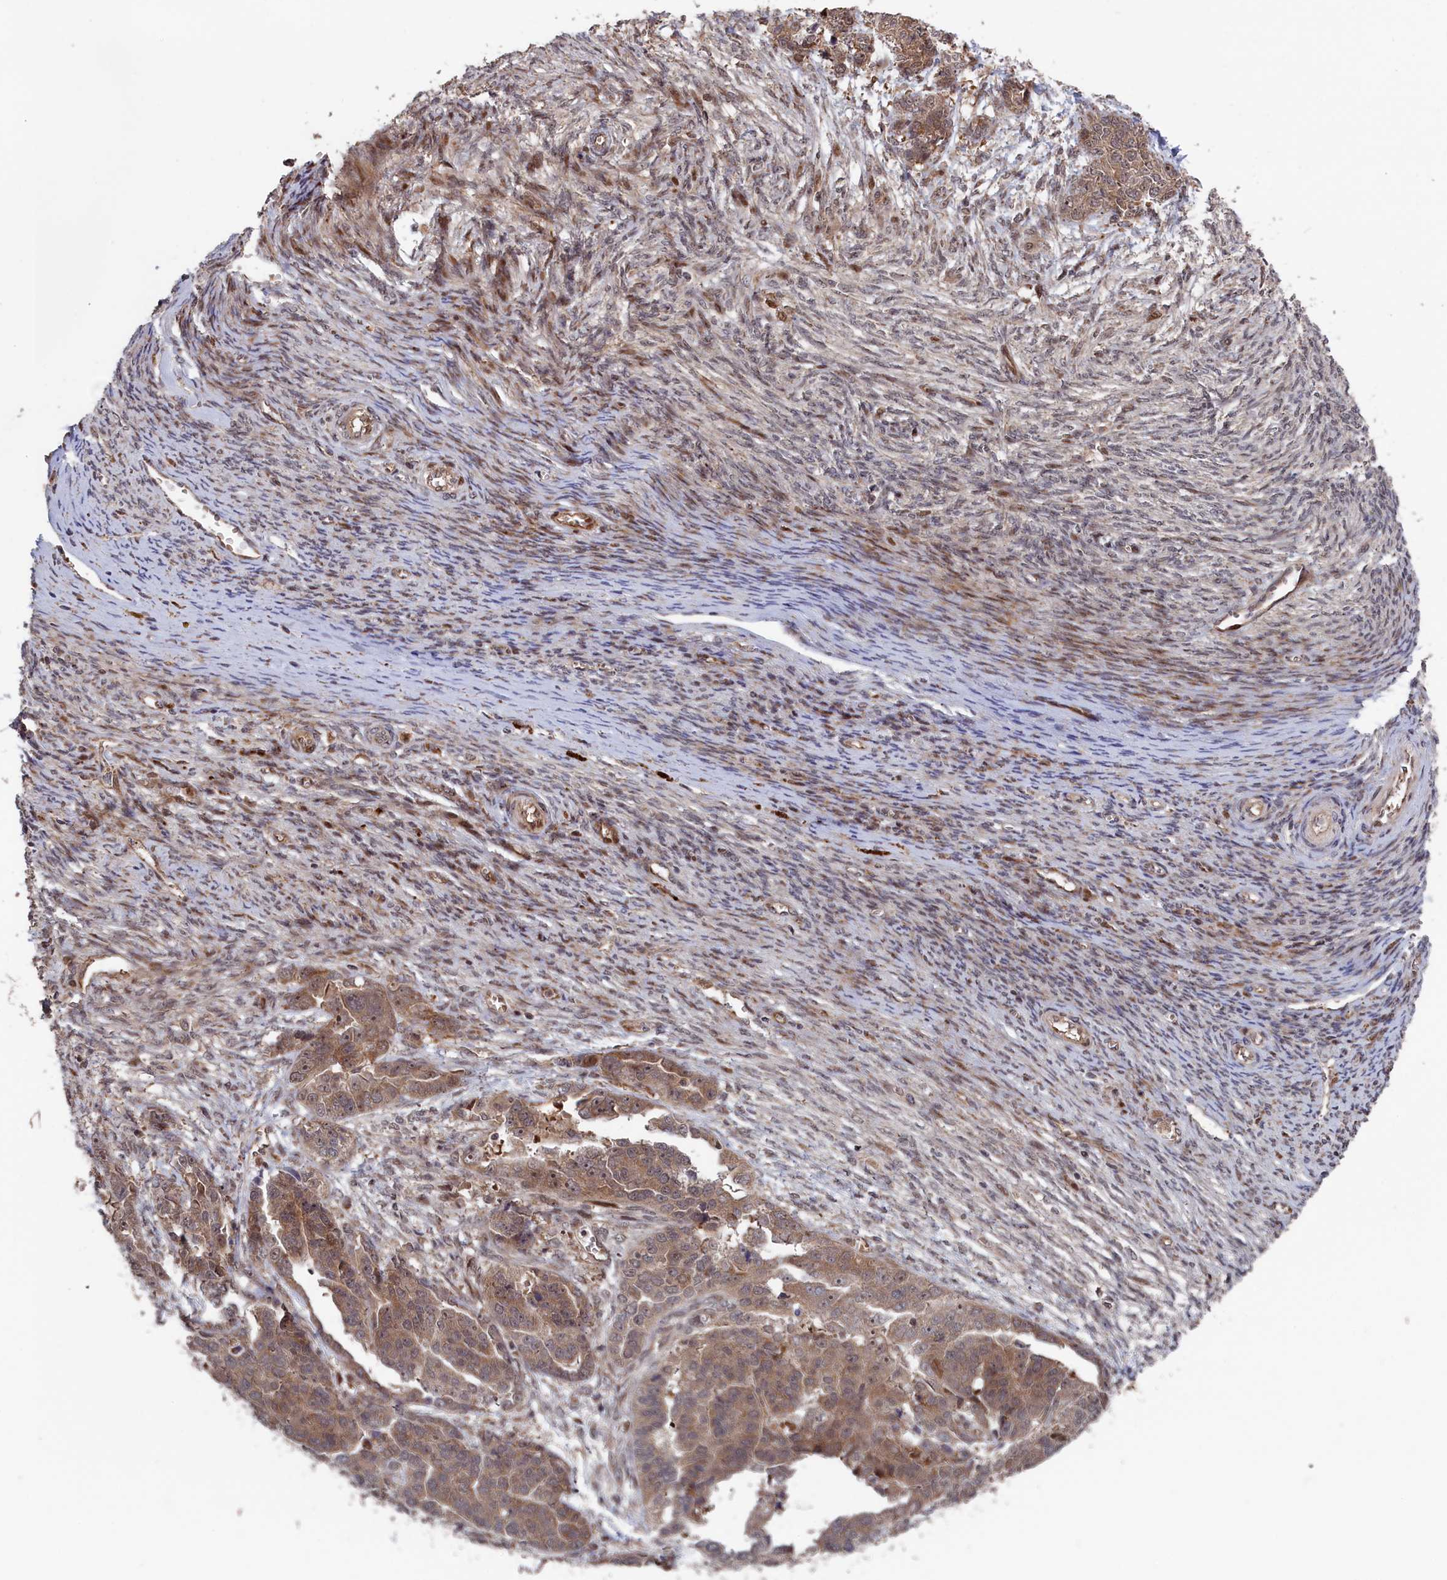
{"staining": {"intensity": "moderate", "quantity": ">75%", "location": "cytoplasmic/membranous"}, "tissue": "ovarian cancer", "cell_type": "Tumor cells", "image_type": "cancer", "snomed": [{"axis": "morphology", "description": "Cystadenocarcinoma, serous, NOS"}, {"axis": "topography", "description": "Ovary"}], "caption": "Ovarian cancer stained with a brown dye exhibits moderate cytoplasmic/membranous positive staining in approximately >75% of tumor cells.", "gene": "LSG1", "patient": {"sex": "female", "age": 44}}